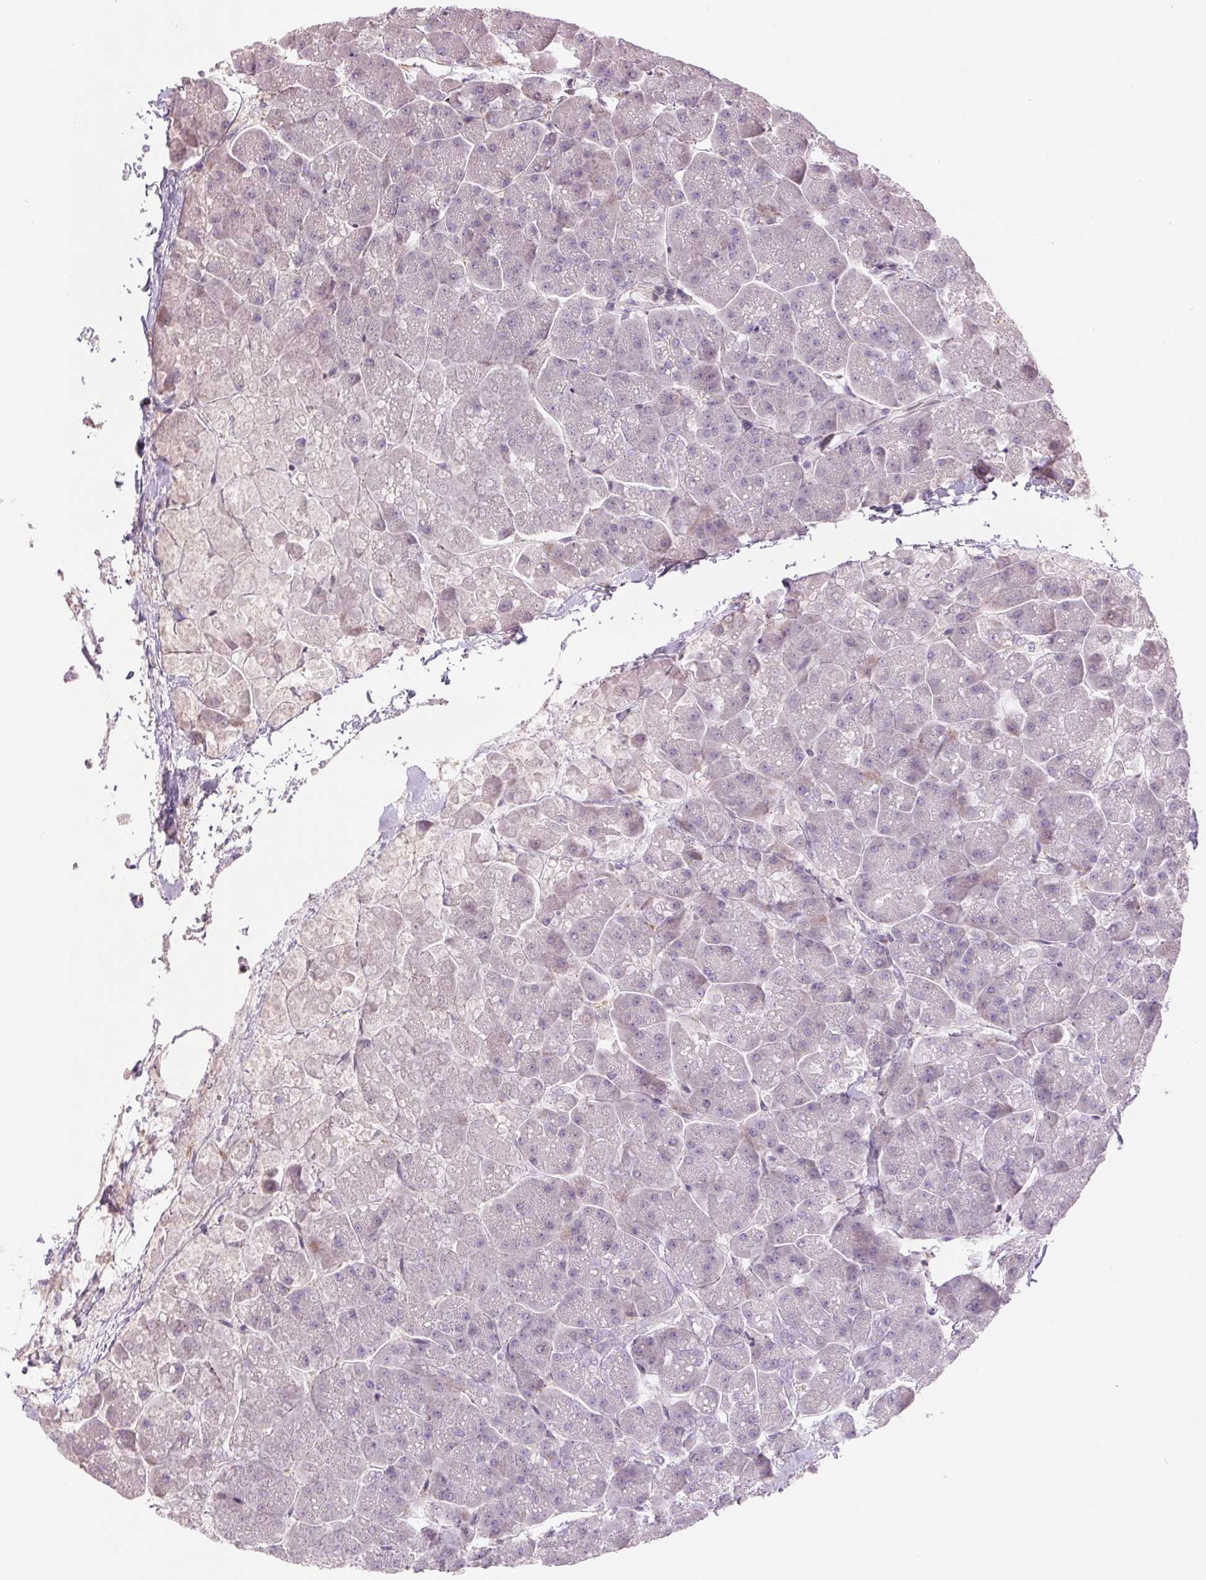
{"staining": {"intensity": "negative", "quantity": "none", "location": "none"}, "tissue": "pancreas", "cell_type": "Exocrine glandular cells", "image_type": "normal", "snomed": [{"axis": "morphology", "description": "Normal tissue, NOS"}, {"axis": "topography", "description": "Pancreas"}, {"axis": "topography", "description": "Peripheral nerve tissue"}], "caption": "Normal pancreas was stained to show a protein in brown. There is no significant positivity in exocrine glandular cells.", "gene": "METTL17", "patient": {"sex": "male", "age": 54}}